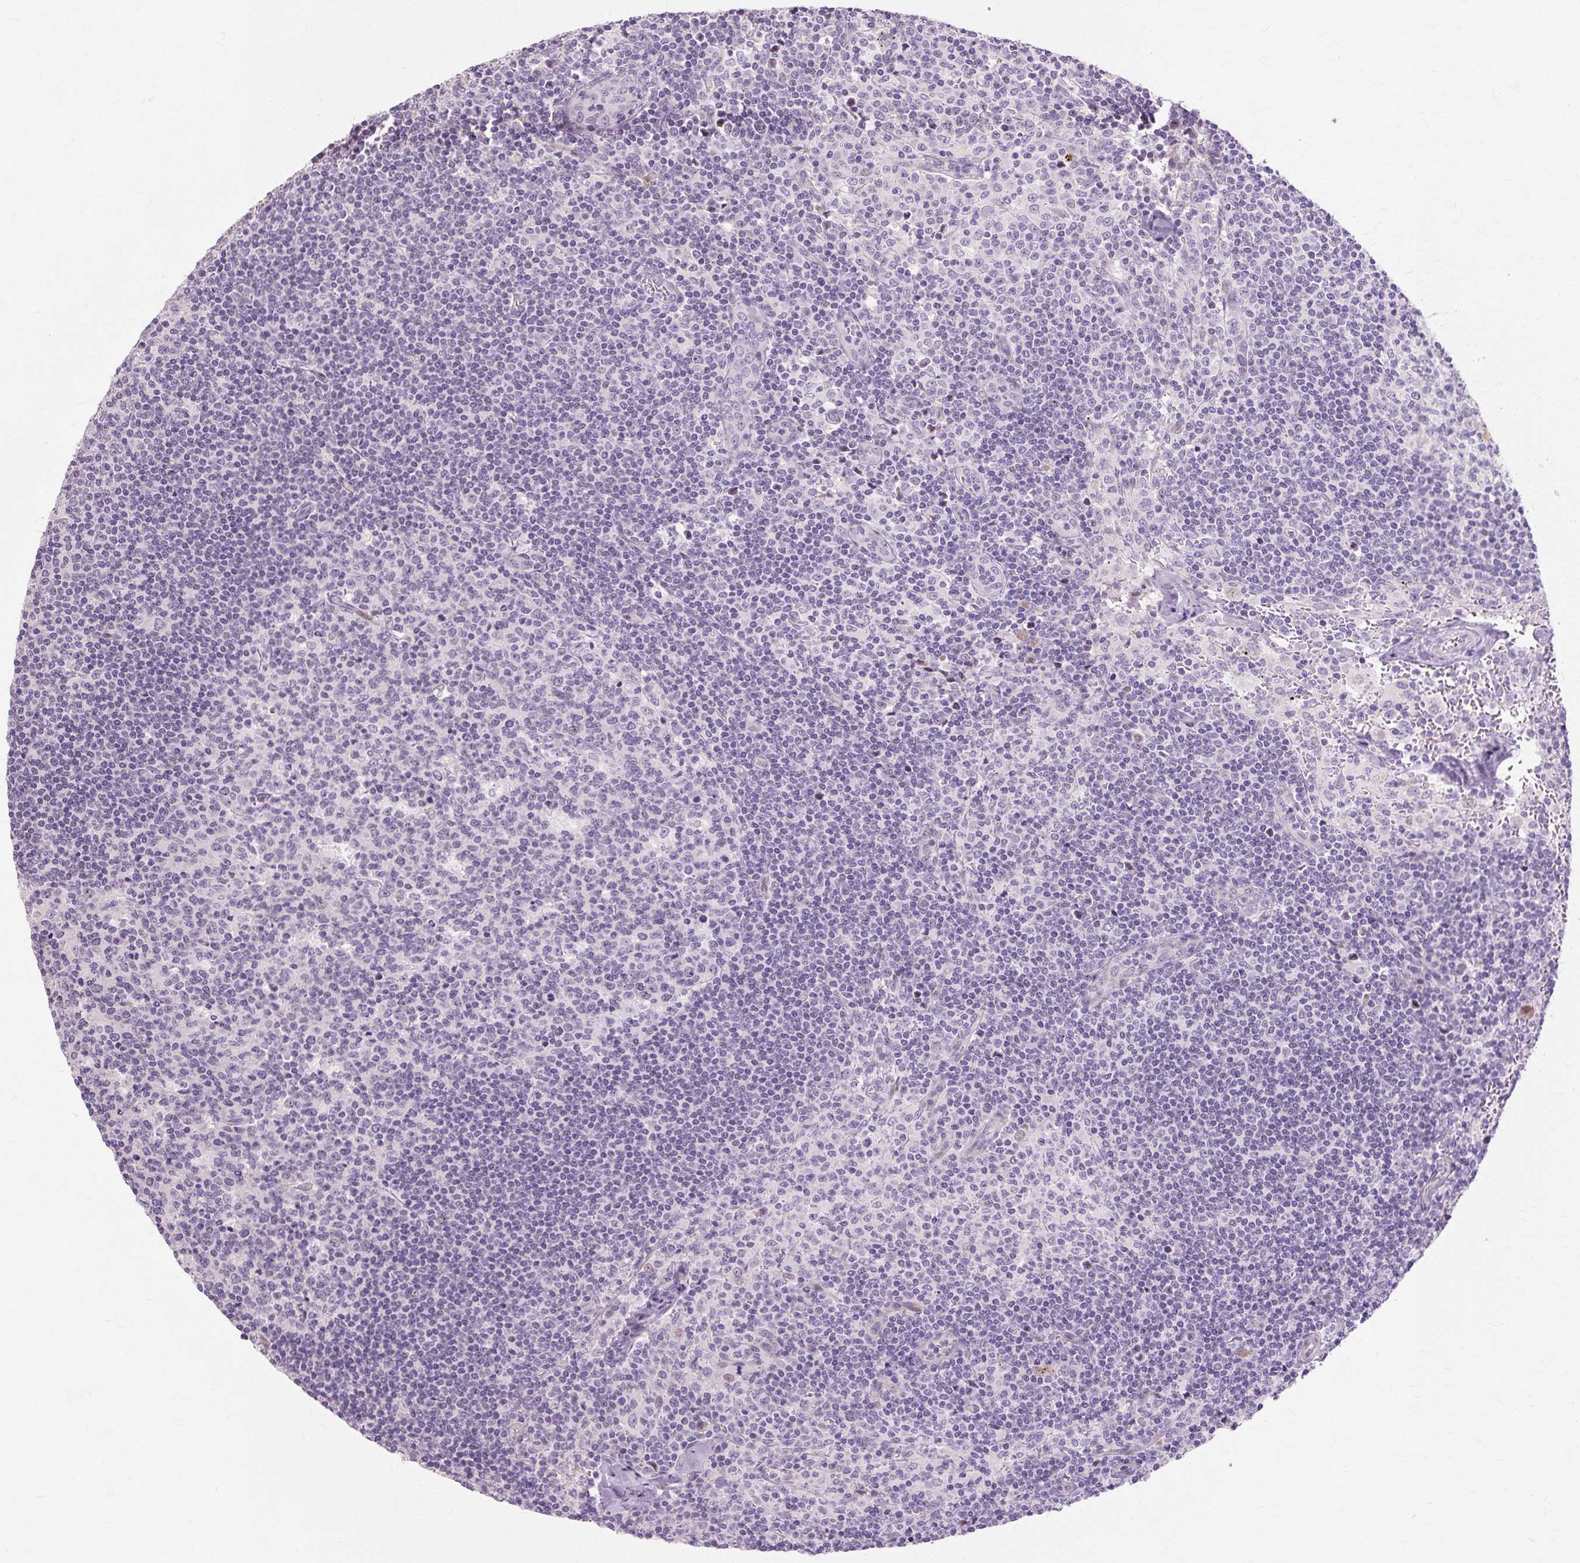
{"staining": {"intensity": "negative", "quantity": "none", "location": "none"}, "tissue": "lymph node", "cell_type": "Germinal center cells", "image_type": "normal", "snomed": [{"axis": "morphology", "description": "Normal tissue, NOS"}, {"axis": "topography", "description": "Lymph node"}], "caption": "The photomicrograph displays no significant positivity in germinal center cells of lymph node.", "gene": "IRX2", "patient": {"sex": "female", "age": 45}}